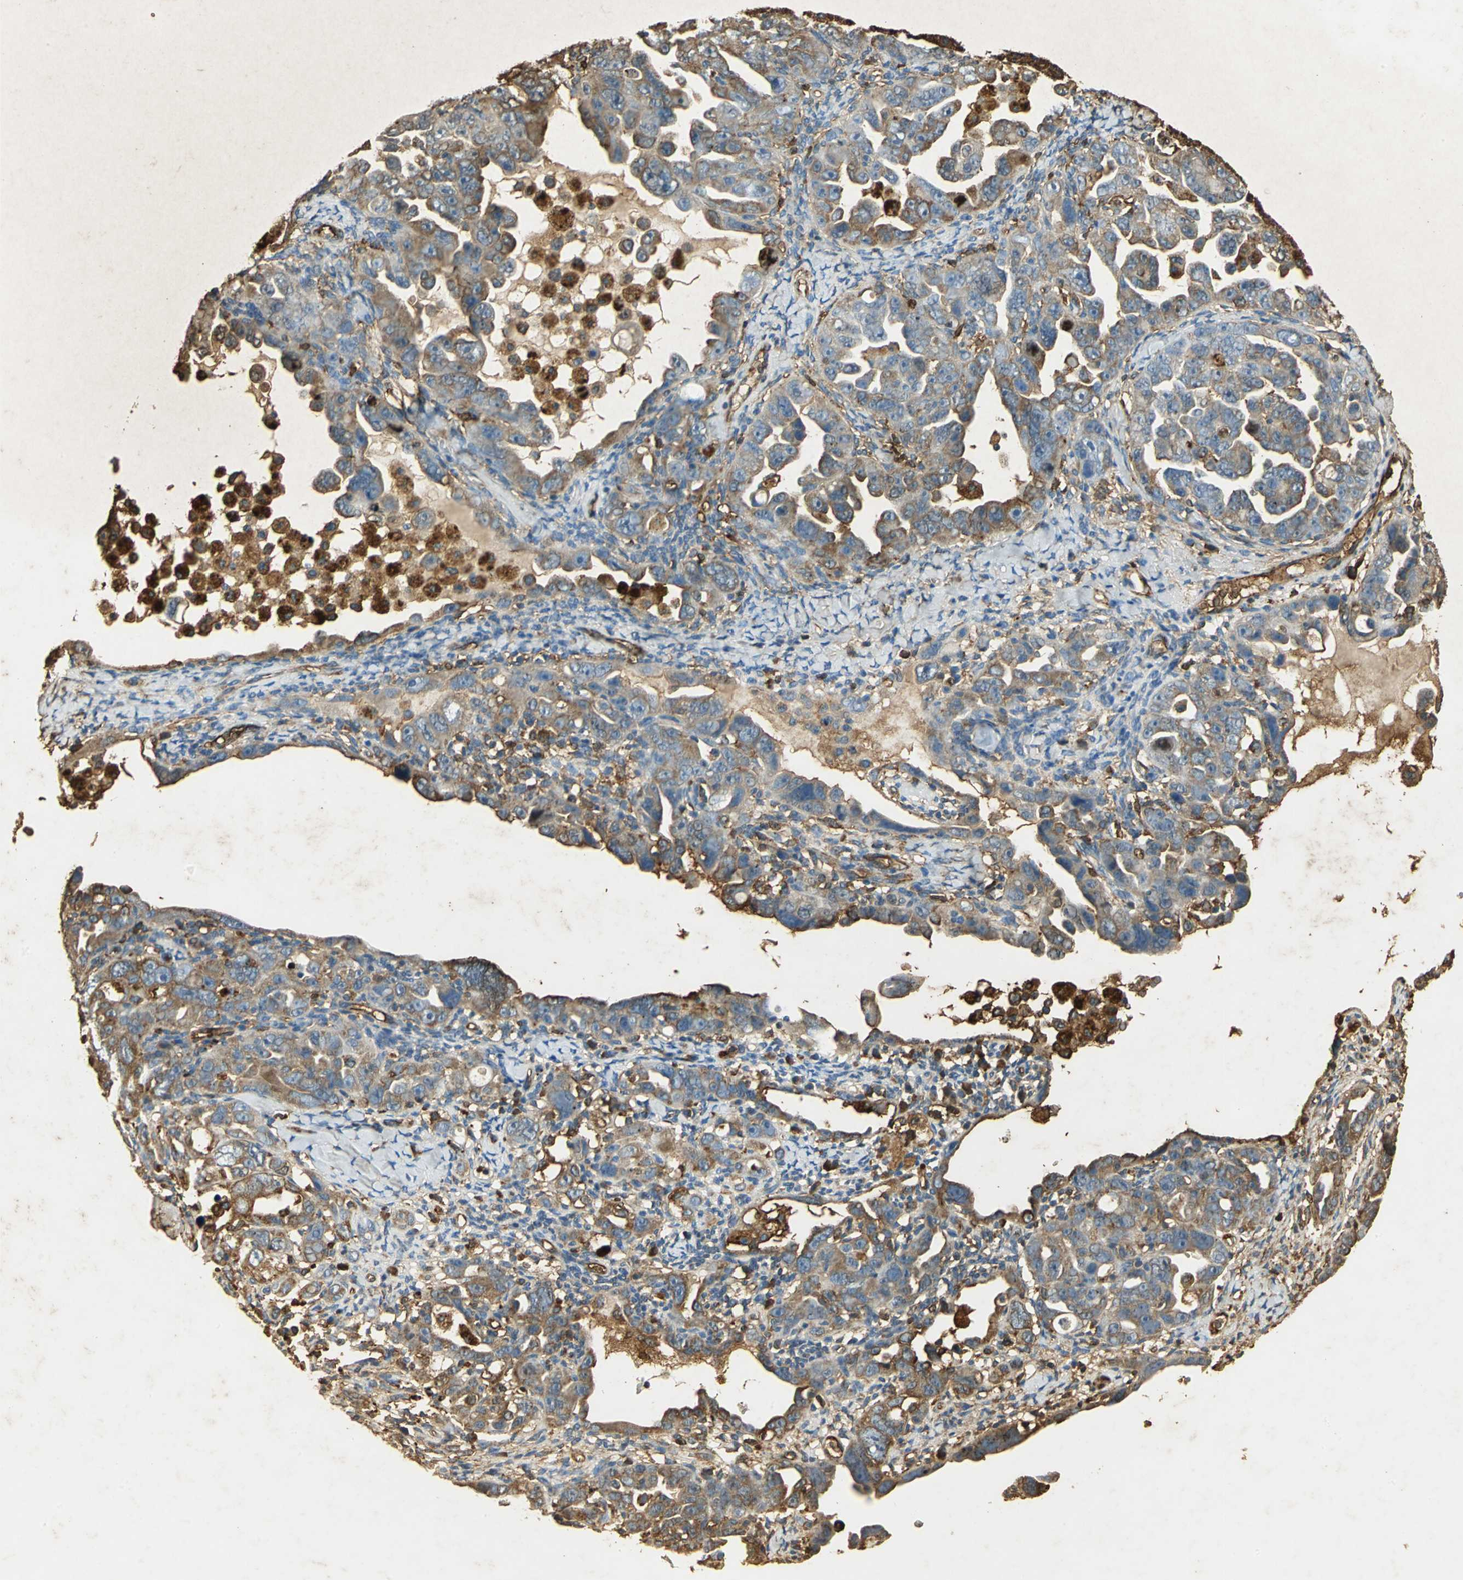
{"staining": {"intensity": "moderate", "quantity": ">75%", "location": "cytoplasmic/membranous"}, "tissue": "ovarian cancer", "cell_type": "Tumor cells", "image_type": "cancer", "snomed": [{"axis": "morphology", "description": "Cystadenocarcinoma, serous, NOS"}, {"axis": "topography", "description": "Ovary"}], "caption": "This is a photomicrograph of immunohistochemistry staining of ovarian serous cystadenocarcinoma, which shows moderate positivity in the cytoplasmic/membranous of tumor cells.", "gene": "ANXA4", "patient": {"sex": "female", "age": 66}}